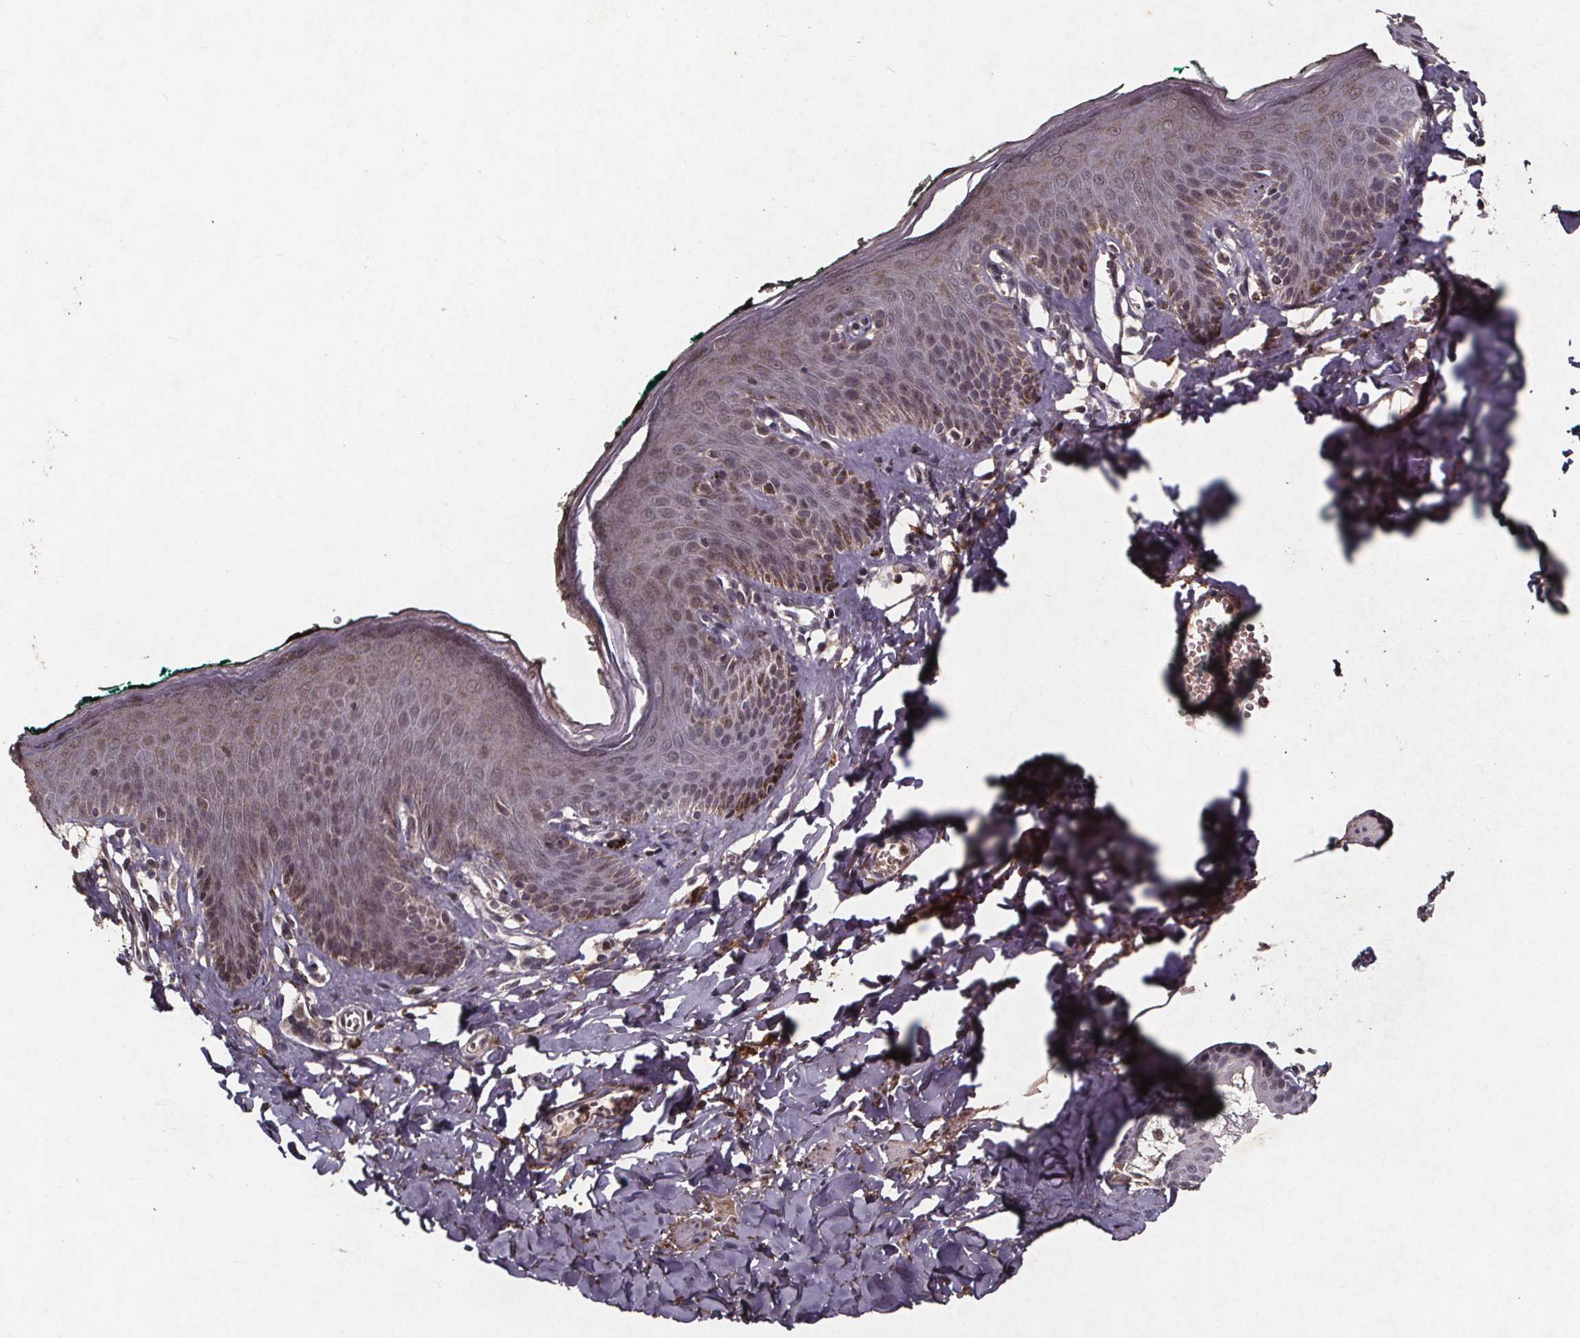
{"staining": {"intensity": "moderate", "quantity": "25%-75%", "location": "cytoplasmic/membranous,nuclear"}, "tissue": "skin", "cell_type": "Epidermal cells", "image_type": "normal", "snomed": [{"axis": "morphology", "description": "Normal tissue, NOS"}, {"axis": "topography", "description": "Vulva"}, {"axis": "topography", "description": "Peripheral nerve tissue"}], "caption": "This is a micrograph of immunohistochemistry (IHC) staining of unremarkable skin, which shows moderate staining in the cytoplasmic/membranous,nuclear of epidermal cells.", "gene": "GPX3", "patient": {"sex": "female", "age": 66}}